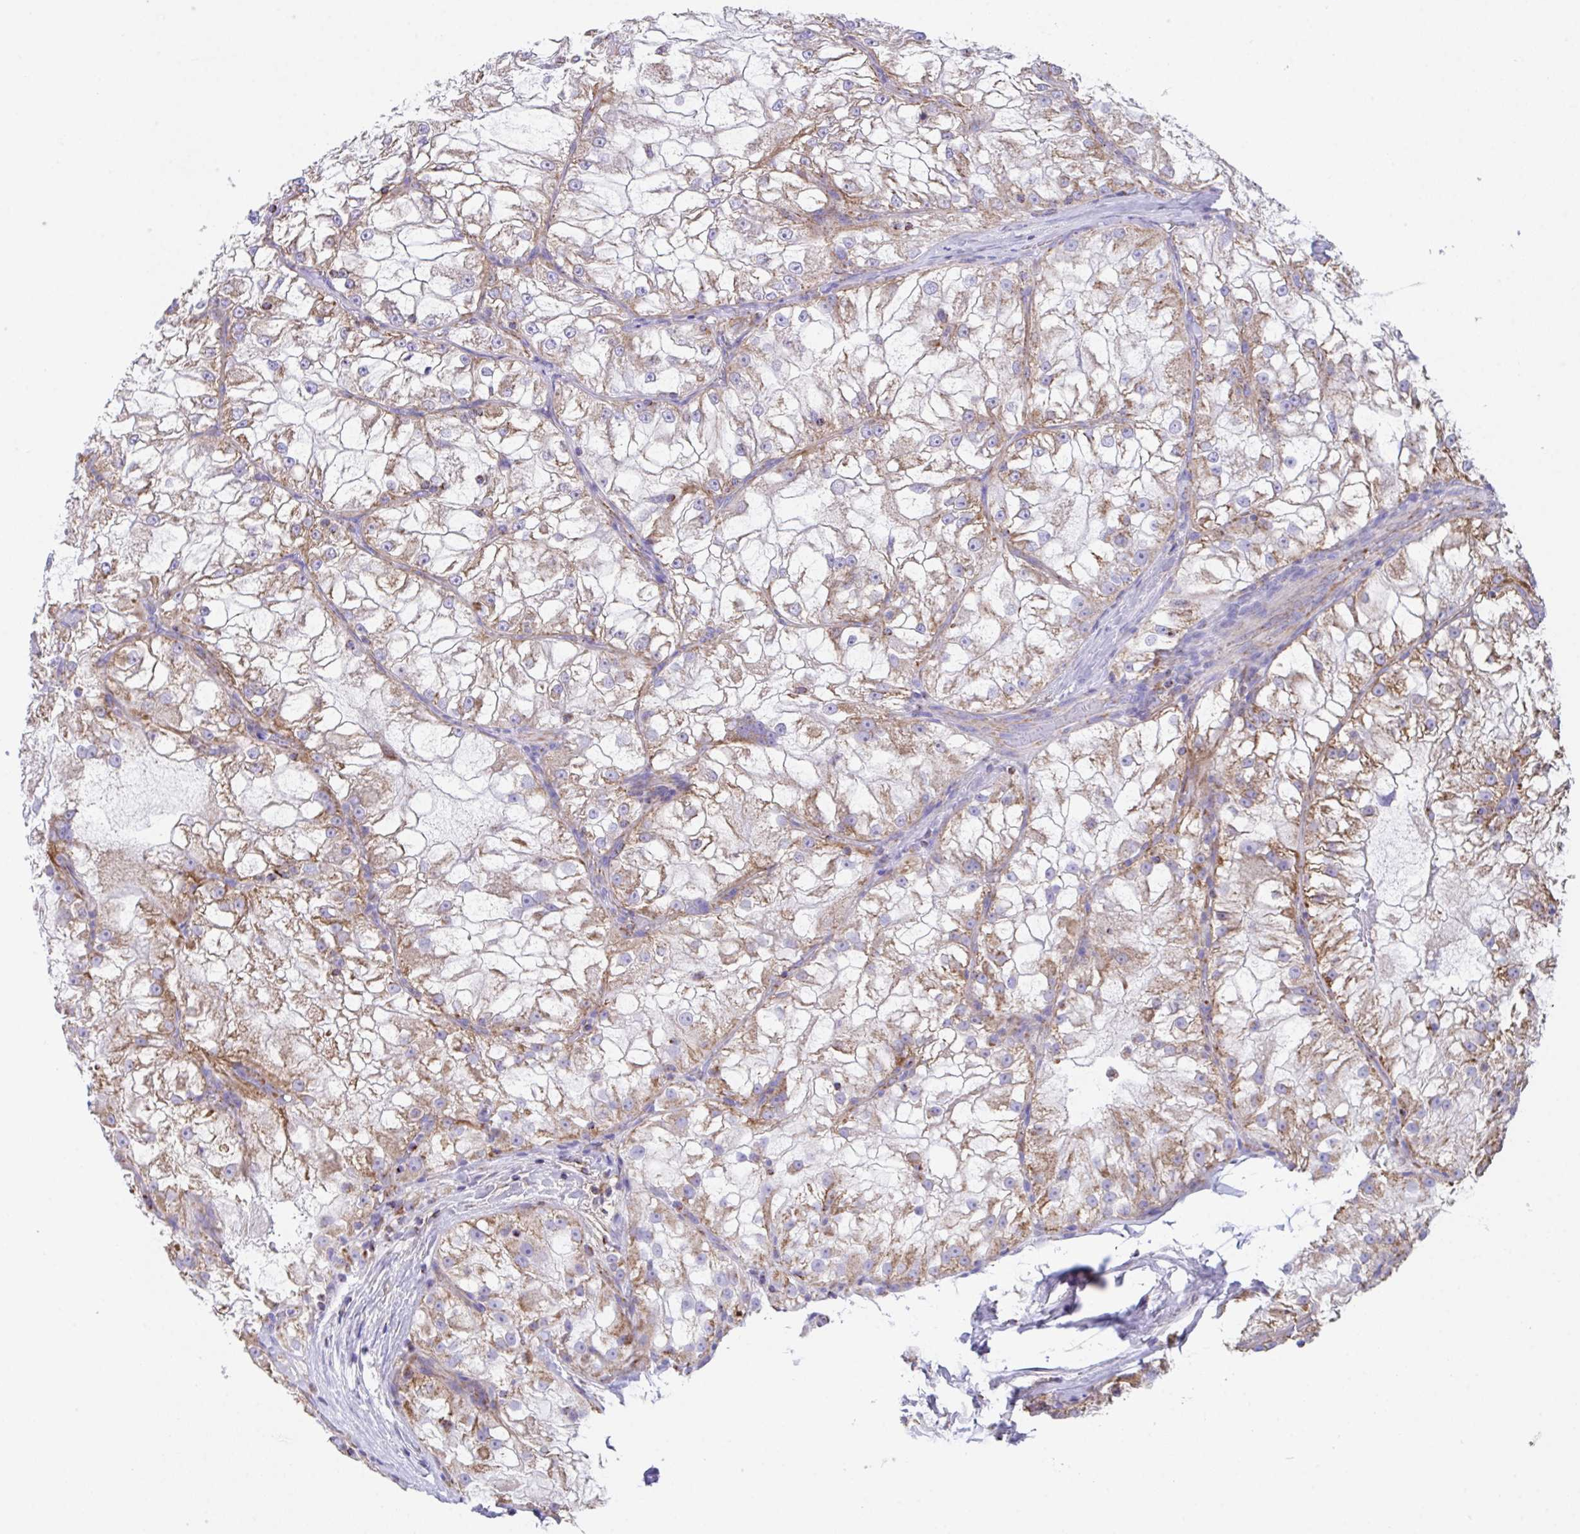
{"staining": {"intensity": "moderate", "quantity": ">75%", "location": "cytoplasmic/membranous"}, "tissue": "renal cancer", "cell_type": "Tumor cells", "image_type": "cancer", "snomed": [{"axis": "morphology", "description": "Adenocarcinoma, NOS"}, {"axis": "topography", "description": "Kidney"}], "caption": "Immunohistochemical staining of human renal cancer (adenocarcinoma) demonstrates moderate cytoplasmic/membranous protein staining in about >75% of tumor cells.", "gene": "PCMTD2", "patient": {"sex": "female", "age": 72}}